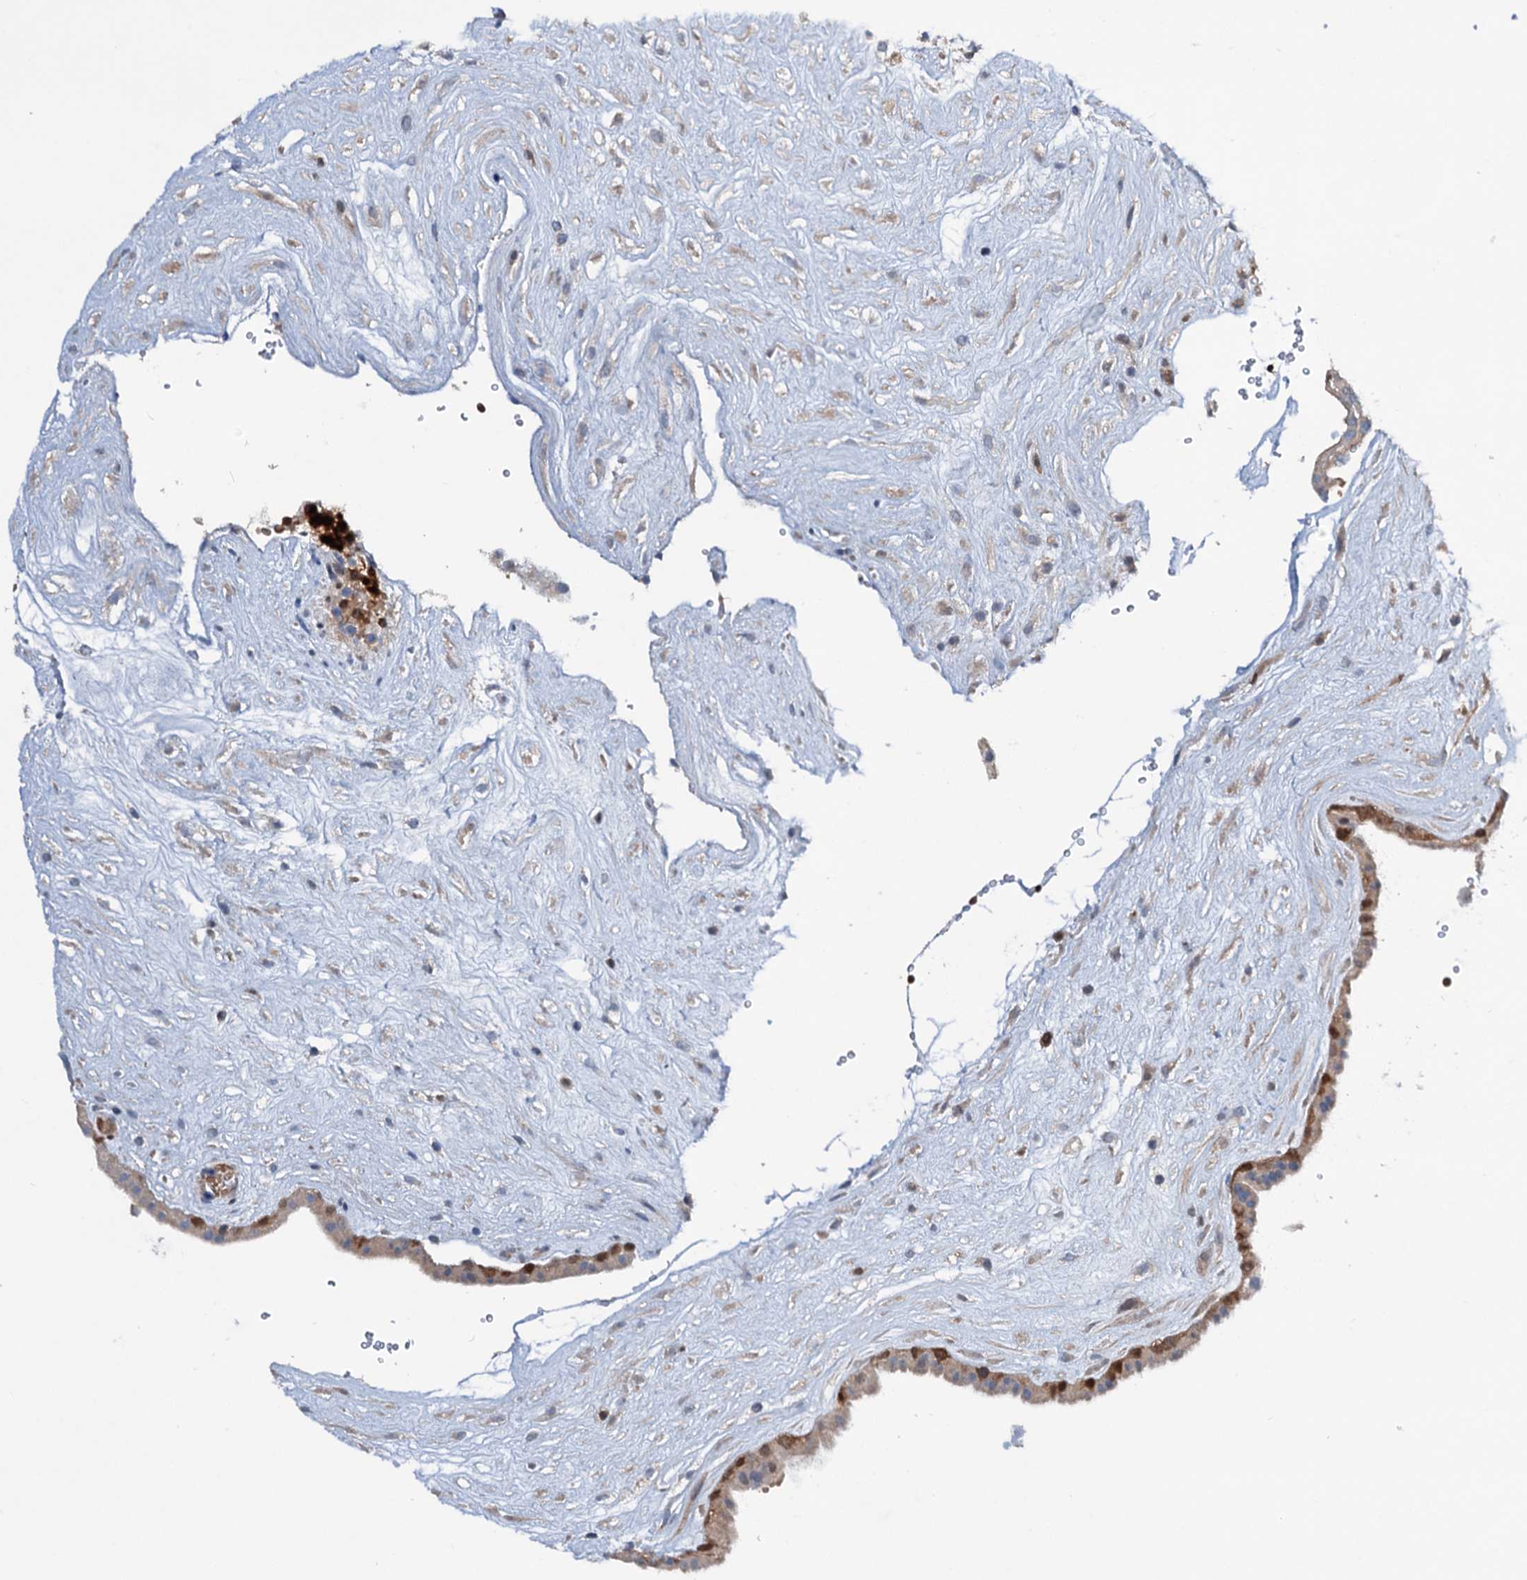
{"staining": {"intensity": "moderate", "quantity": "25%-75%", "location": "cytoplasmic/membranous"}, "tissue": "placenta", "cell_type": "Trophoblastic cells", "image_type": "normal", "snomed": [{"axis": "morphology", "description": "Normal tissue, NOS"}, {"axis": "topography", "description": "Placenta"}], "caption": "Immunohistochemistry (IHC) histopathology image of normal placenta: human placenta stained using IHC displays medium levels of moderate protein expression localized specifically in the cytoplasmic/membranous of trophoblastic cells, appearing as a cytoplasmic/membranous brown color.", "gene": "NCAPD2", "patient": {"sex": "female", "age": 18}}